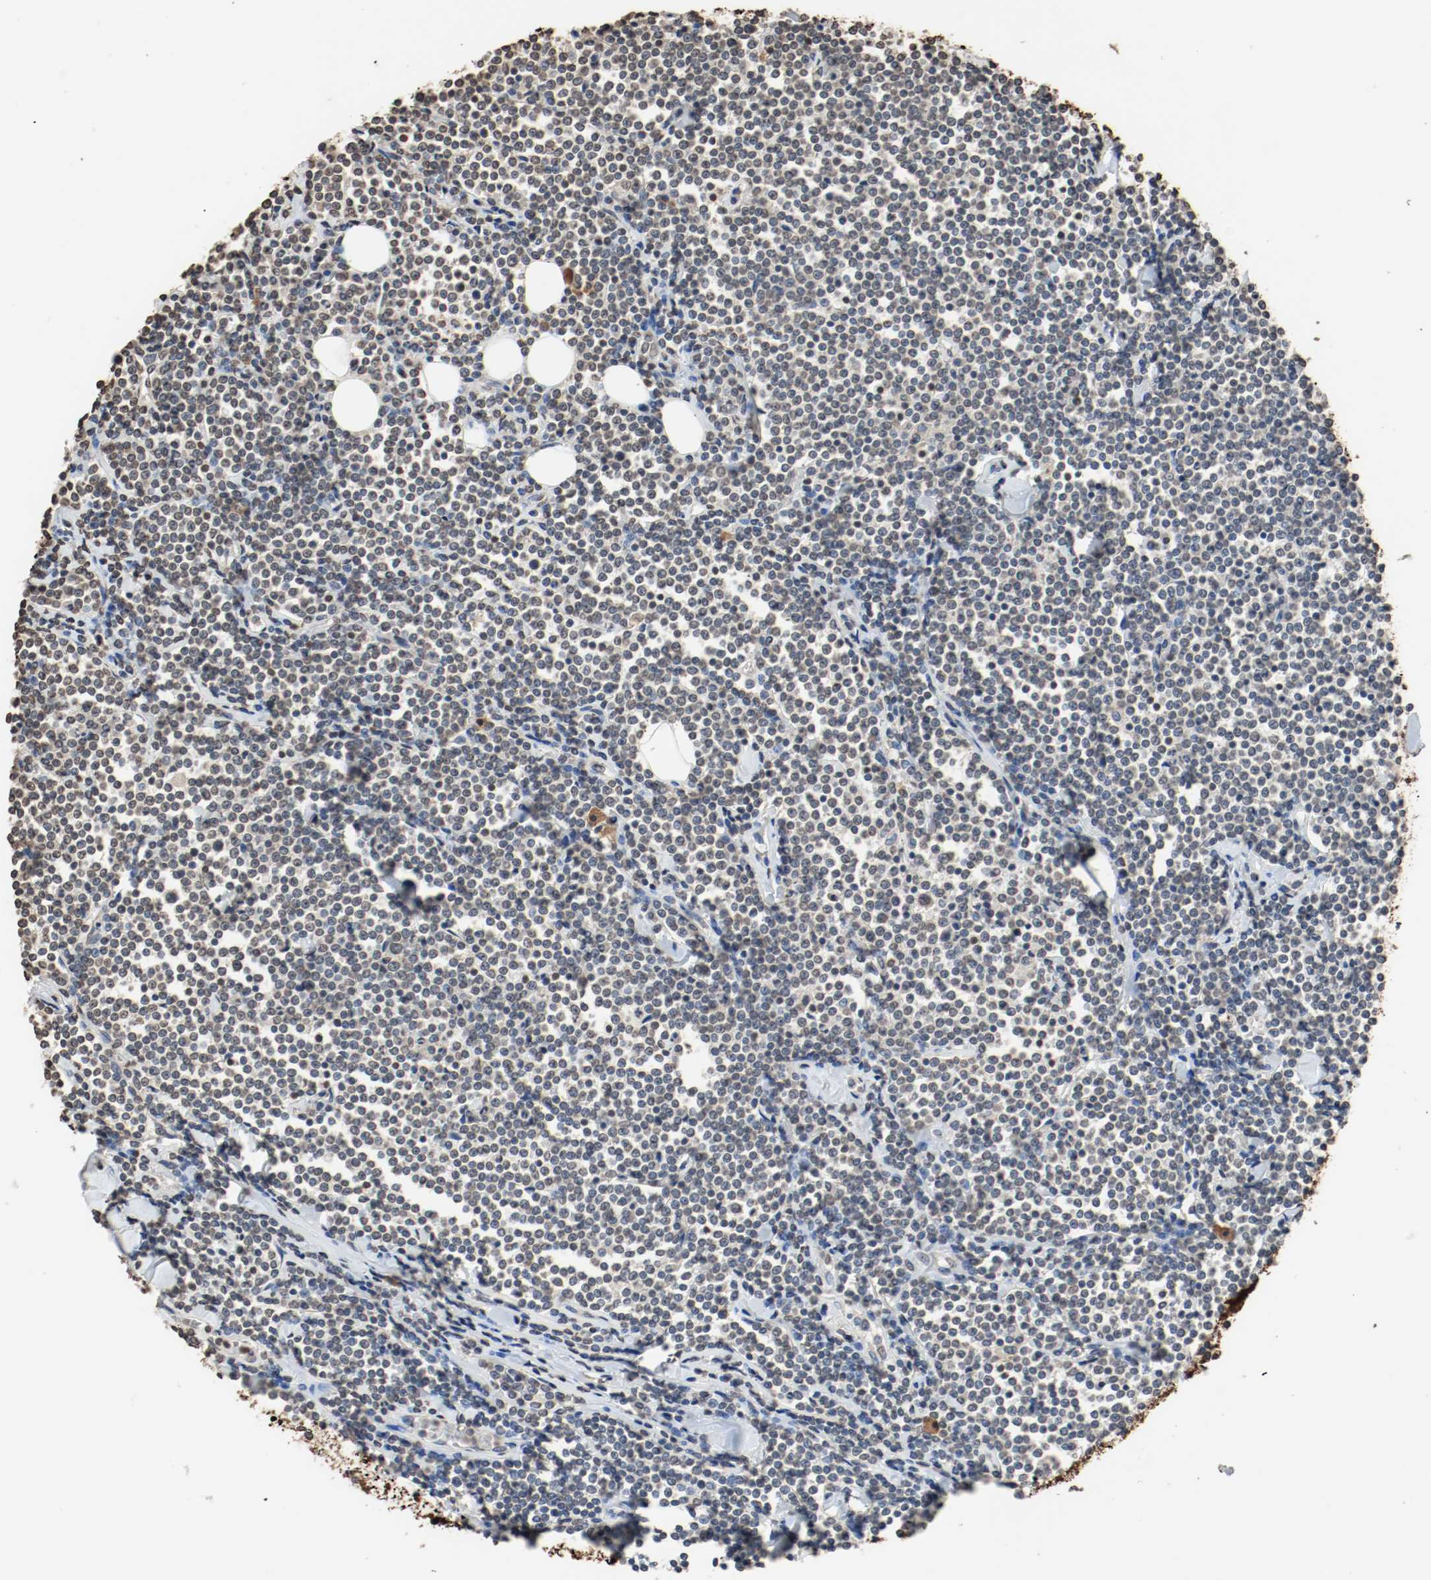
{"staining": {"intensity": "weak", "quantity": "<25%", "location": "cytoplasmic/membranous"}, "tissue": "lymphoma", "cell_type": "Tumor cells", "image_type": "cancer", "snomed": [{"axis": "morphology", "description": "Malignant lymphoma, non-Hodgkin's type, Low grade"}, {"axis": "topography", "description": "Soft tissue"}], "caption": "Tumor cells show no significant protein expression in malignant lymphoma, non-Hodgkin's type (low-grade). (DAB (3,3'-diaminobenzidine) immunohistochemistry with hematoxylin counter stain).", "gene": "RTN4", "patient": {"sex": "male", "age": 92}}